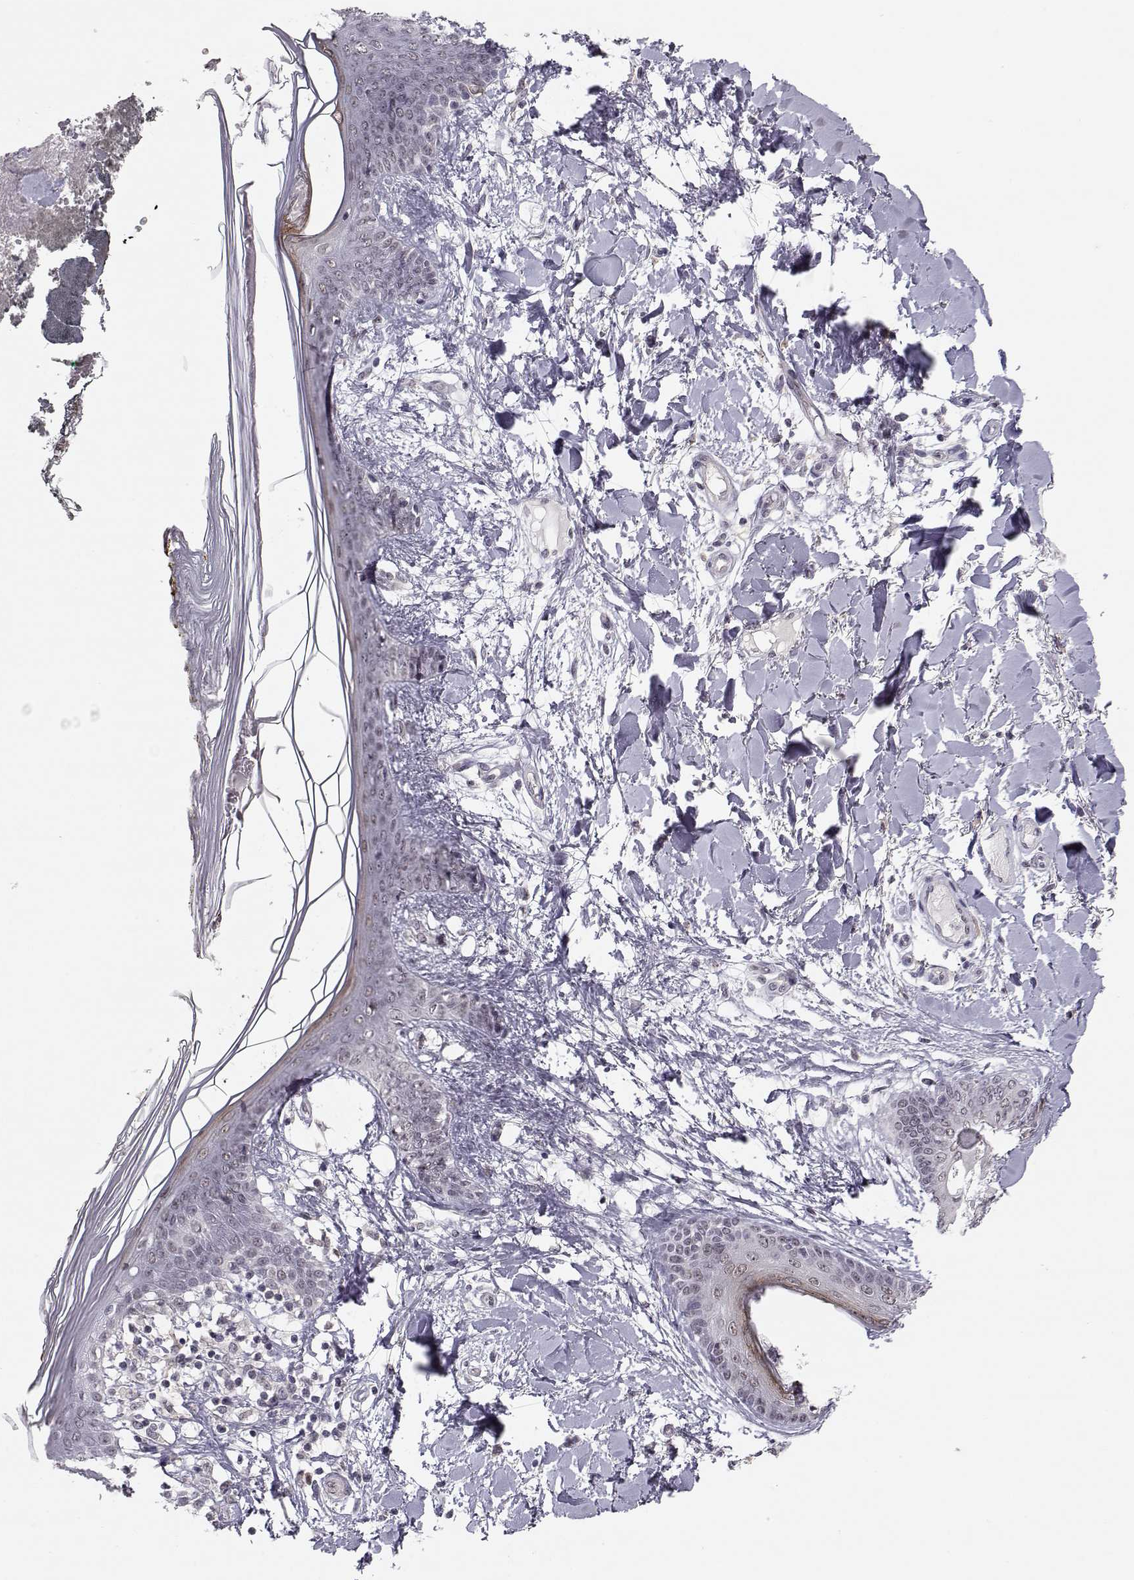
{"staining": {"intensity": "negative", "quantity": "none", "location": "none"}, "tissue": "skin", "cell_type": "Fibroblasts", "image_type": "normal", "snomed": [{"axis": "morphology", "description": "Normal tissue, NOS"}, {"axis": "topography", "description": "Skin"}], "caption": "A high-resolution micrograph shows immunohistochemistry staining of benign skin, which shows no significant staining in fibroblasts.", "gene": "KIF13B", "patient": {"sex": "female", "age": 34}}